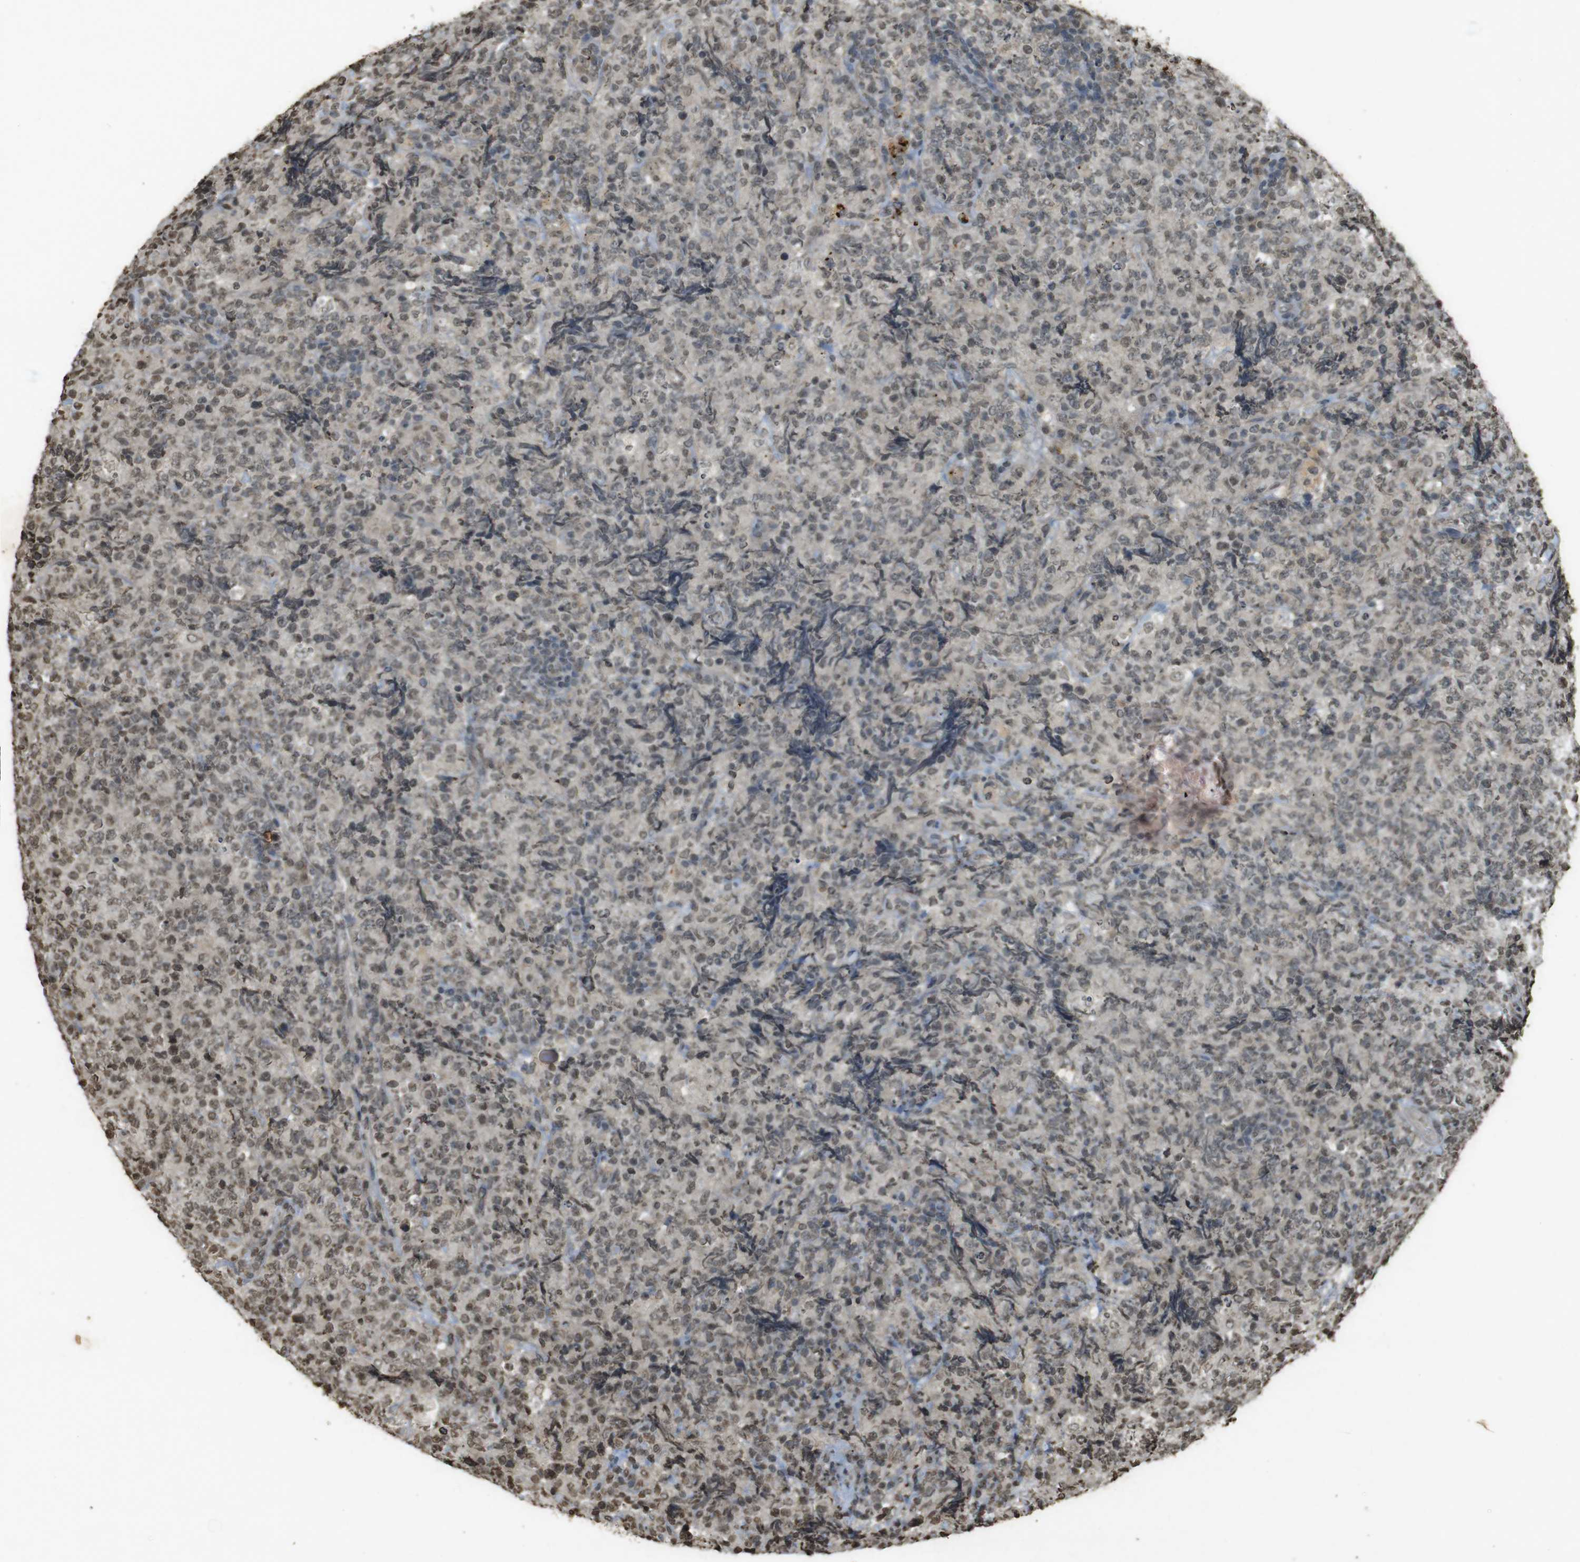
{"staining": {"intensity": "weak", "quantity": ">75%", "location": "nuclear"}, "tissue": "lymphoma", "cell_type": "Tumor cells", "image_type": "cancer", "snomed": [{"axis": "morphology", "description": "Malignant lymphoma, non-Hodgkin's type, High grade"}, {"axis": "topography", "description": "Tonsil"}], "caption": "Tumor cells exhibit weak nuclear positivity in approximately >75% of cells in lymphoma.", "gene": "ORC4", "patient": {"sex": "female", "age": 36}}